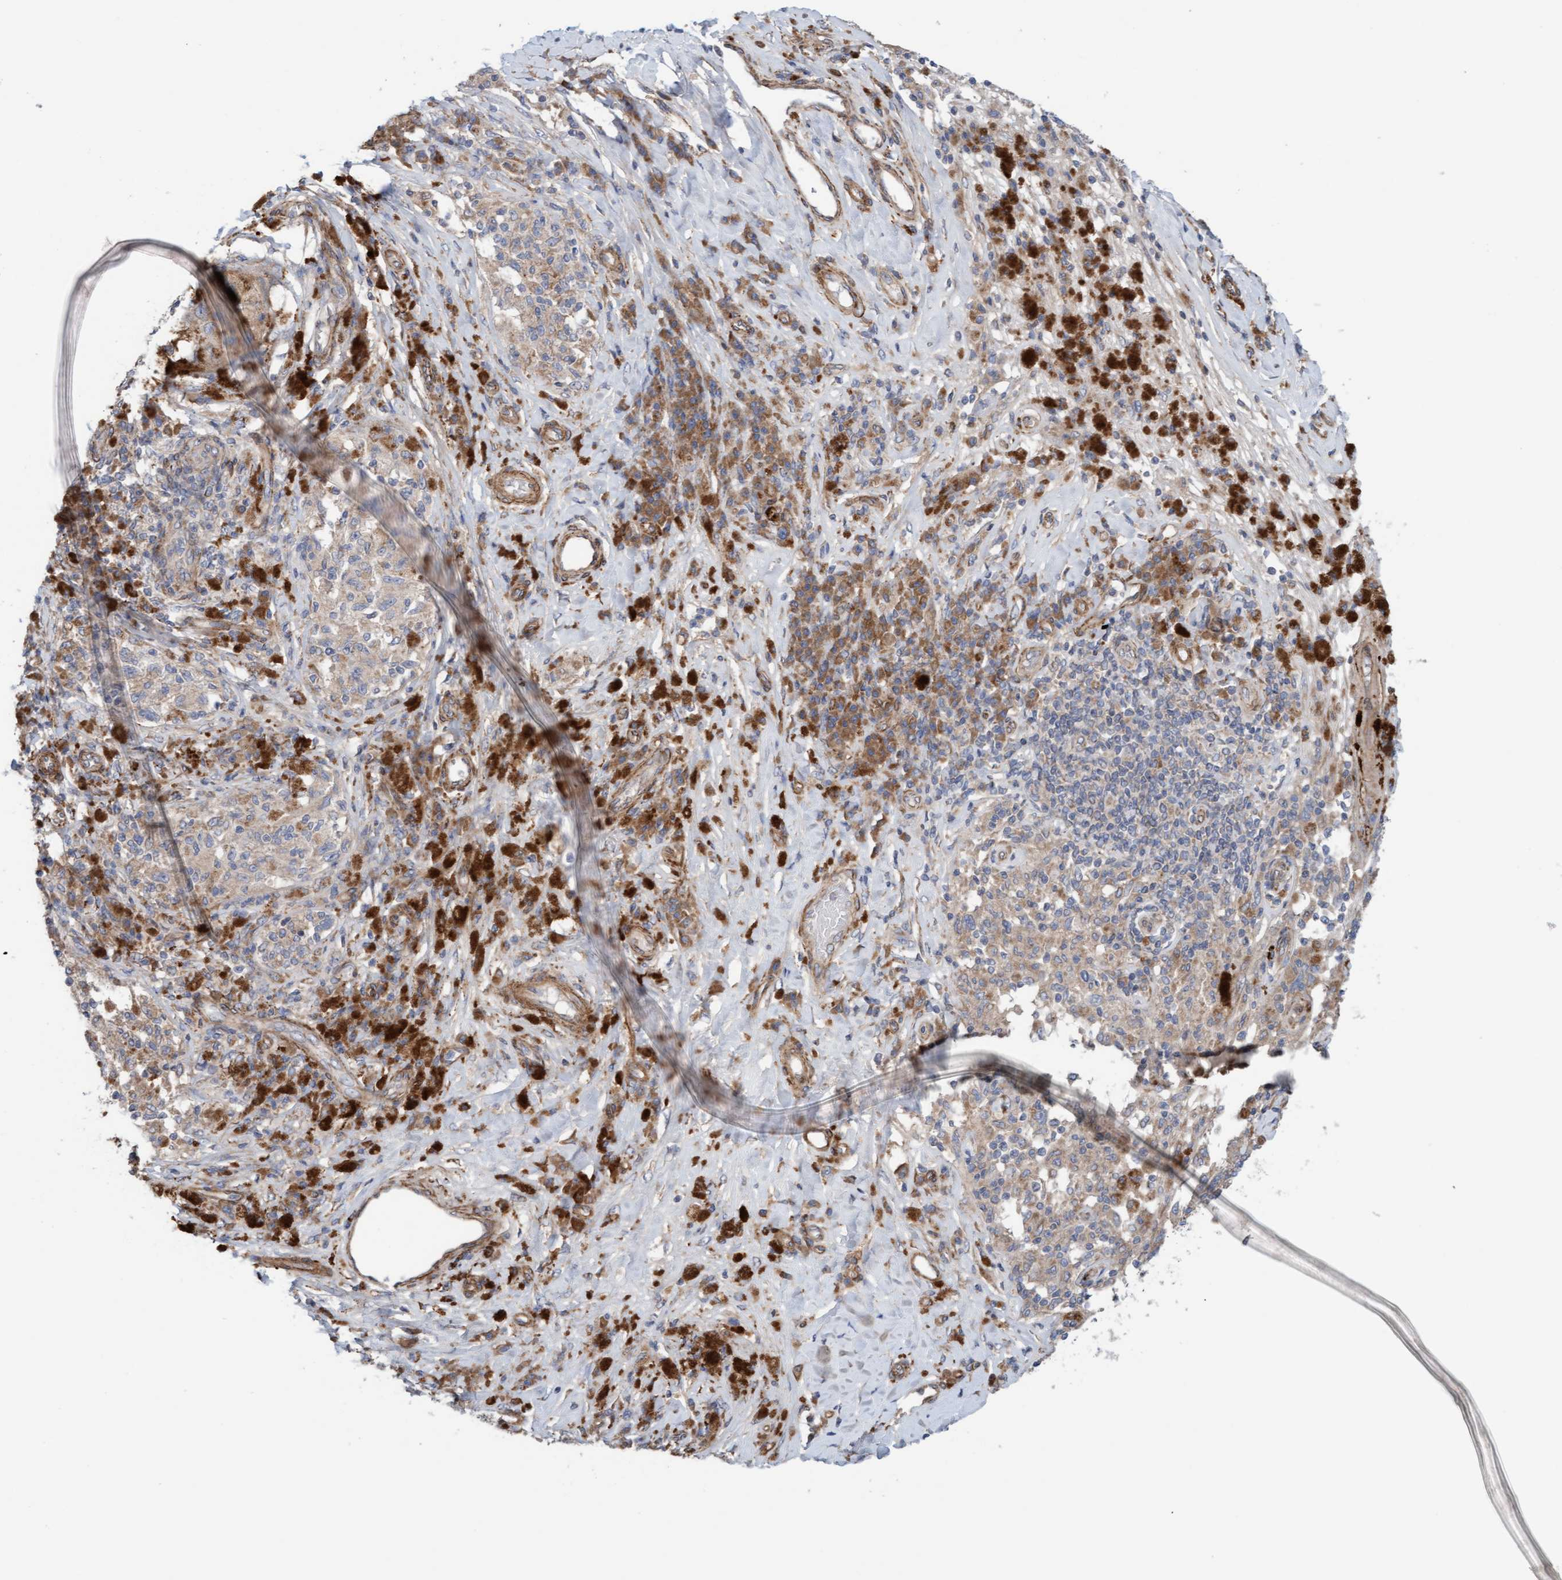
{"staining": {"intensity": "weak", "quantity": "25%-75%", "location": "cytoplasmic/membranous"}, "tissue": "melanoma", "cell_type": "Tumor cells", "image_type": "cancer", "snomed": [{"axis": "morphology", "description": "Malignant melanoma, NOS"}, {"axis": "topography", "description": "Skin"}], "caption": "Melanoma stained for a protein (brown) displays weak cytoplasmic/membranous positive positivity in approximately 25%-75% of tumor cells.", "gene": "CDK5RAP3", "patient": {"sex": "female", "age": 73}}